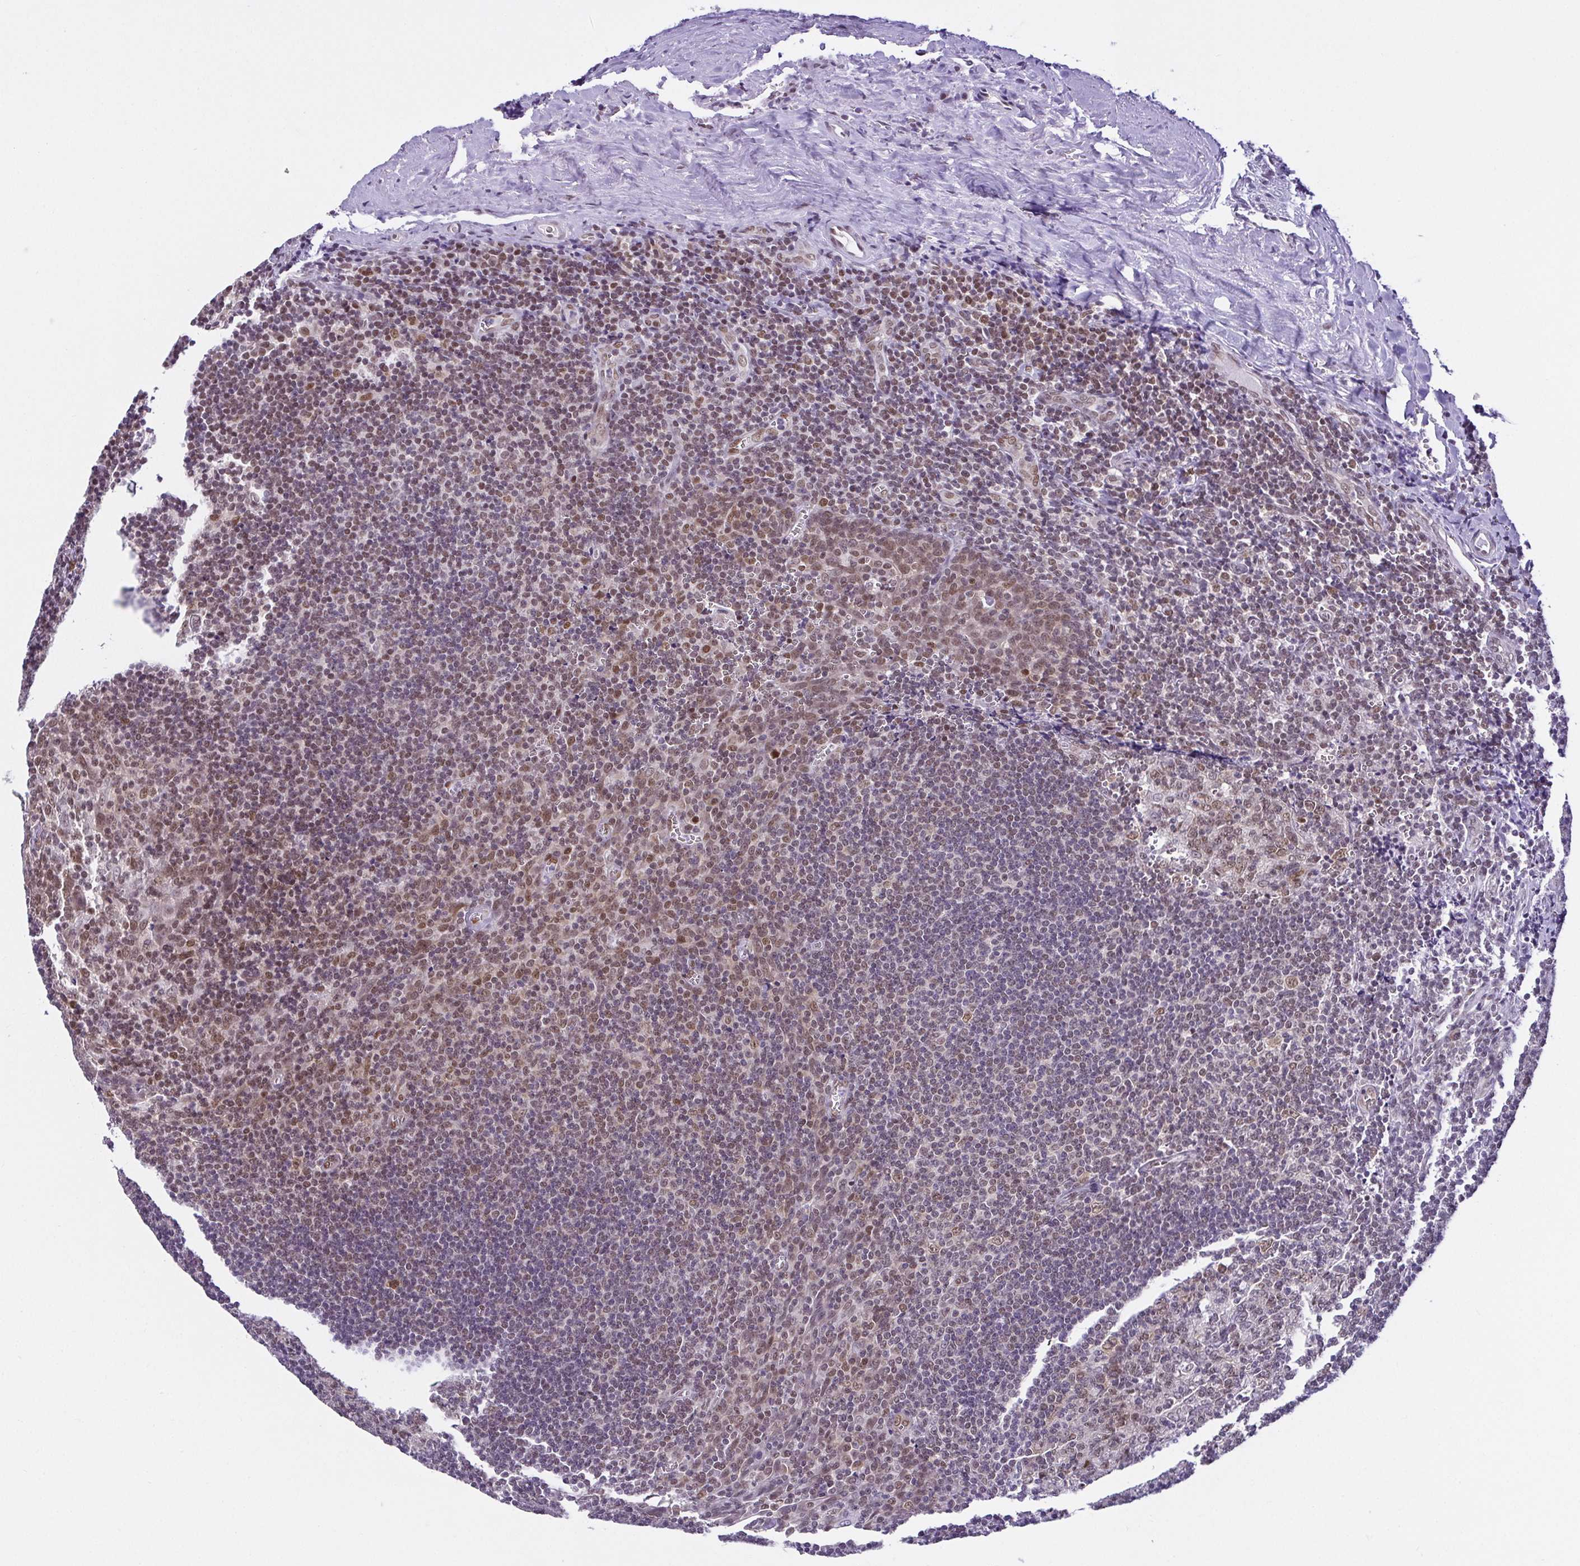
{"staining": {"intensity": "moderate", "quantity": ">75%", "location": "nuclear"}, "tissue": "tonsil", "cell_type": "Germinal center cells", "image_type": "normal", "snomed": [{"axis": "morphology", "description": "Normal tissue, NOS"}, {"axis": "morphology", "description": "Inflammation, NOS"}, {"axis": "topography", "description": "Tonsil"}], "caption": "About >75% of germinal center cells in unremarkable tonsil display moderate nuclear protein staining as visualized by brown immunohistochemical staining.", "gene": "RBM3", "patient": {"sex": "female", "age": 31}}